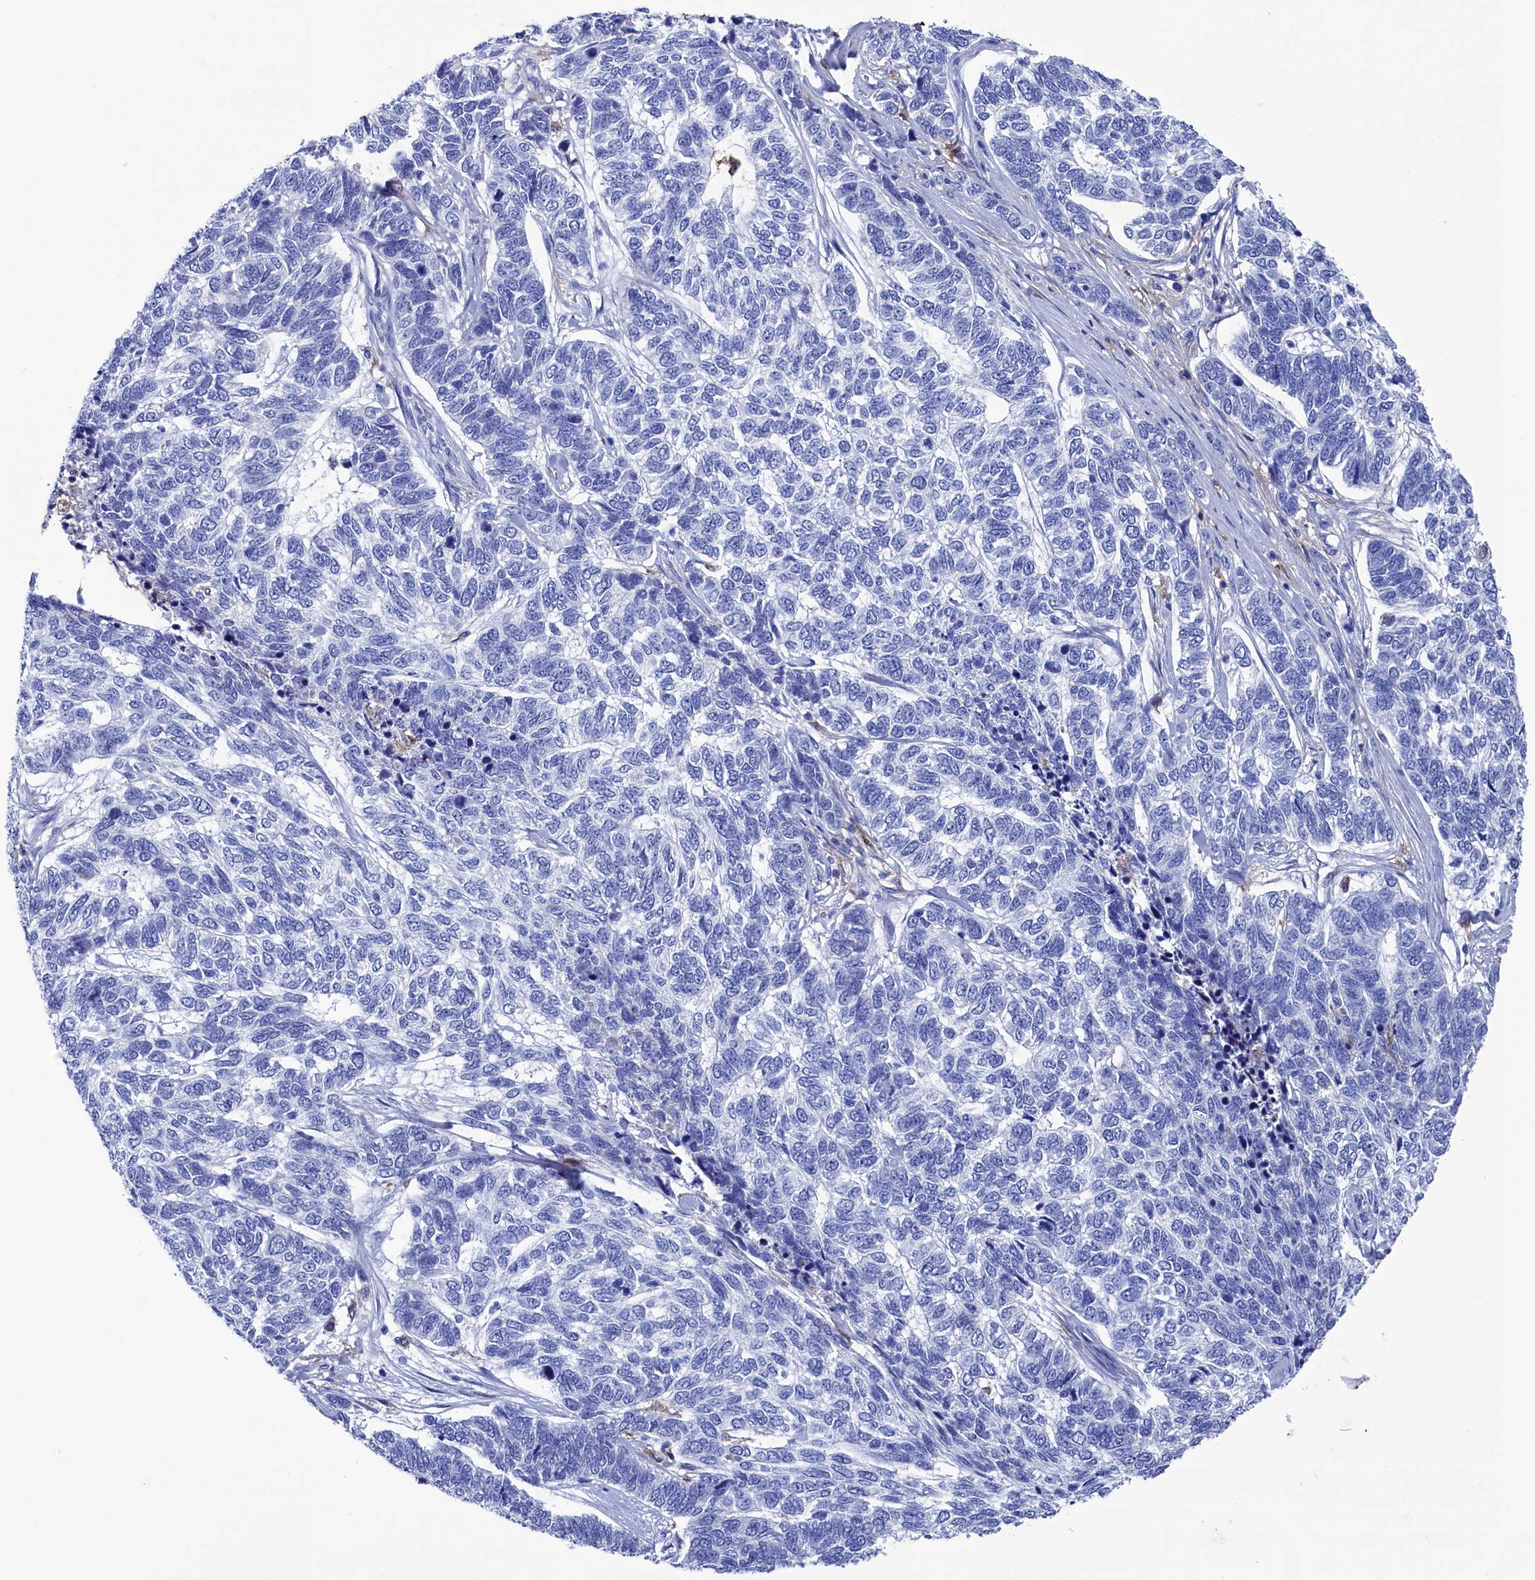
{"staining": {"intensity": "negative", "quantity": "none", "location": "none"}, "tissue": "skin cancer", "cell_type": "Tumor cells", "image_type": "cancer", "snomed": [{"axis": "morphology", "description": "Basal cell carcinoma"}, {"axis": "topography", "description": "Skin"}], "caption": "This is a image of immunohistochemistry (IHC) staining of basal cell carcinoma (skin), which shows no expression in tumor cells.", "gene": "TYROBP", "patient": {"sex": "female", "age": 65}}